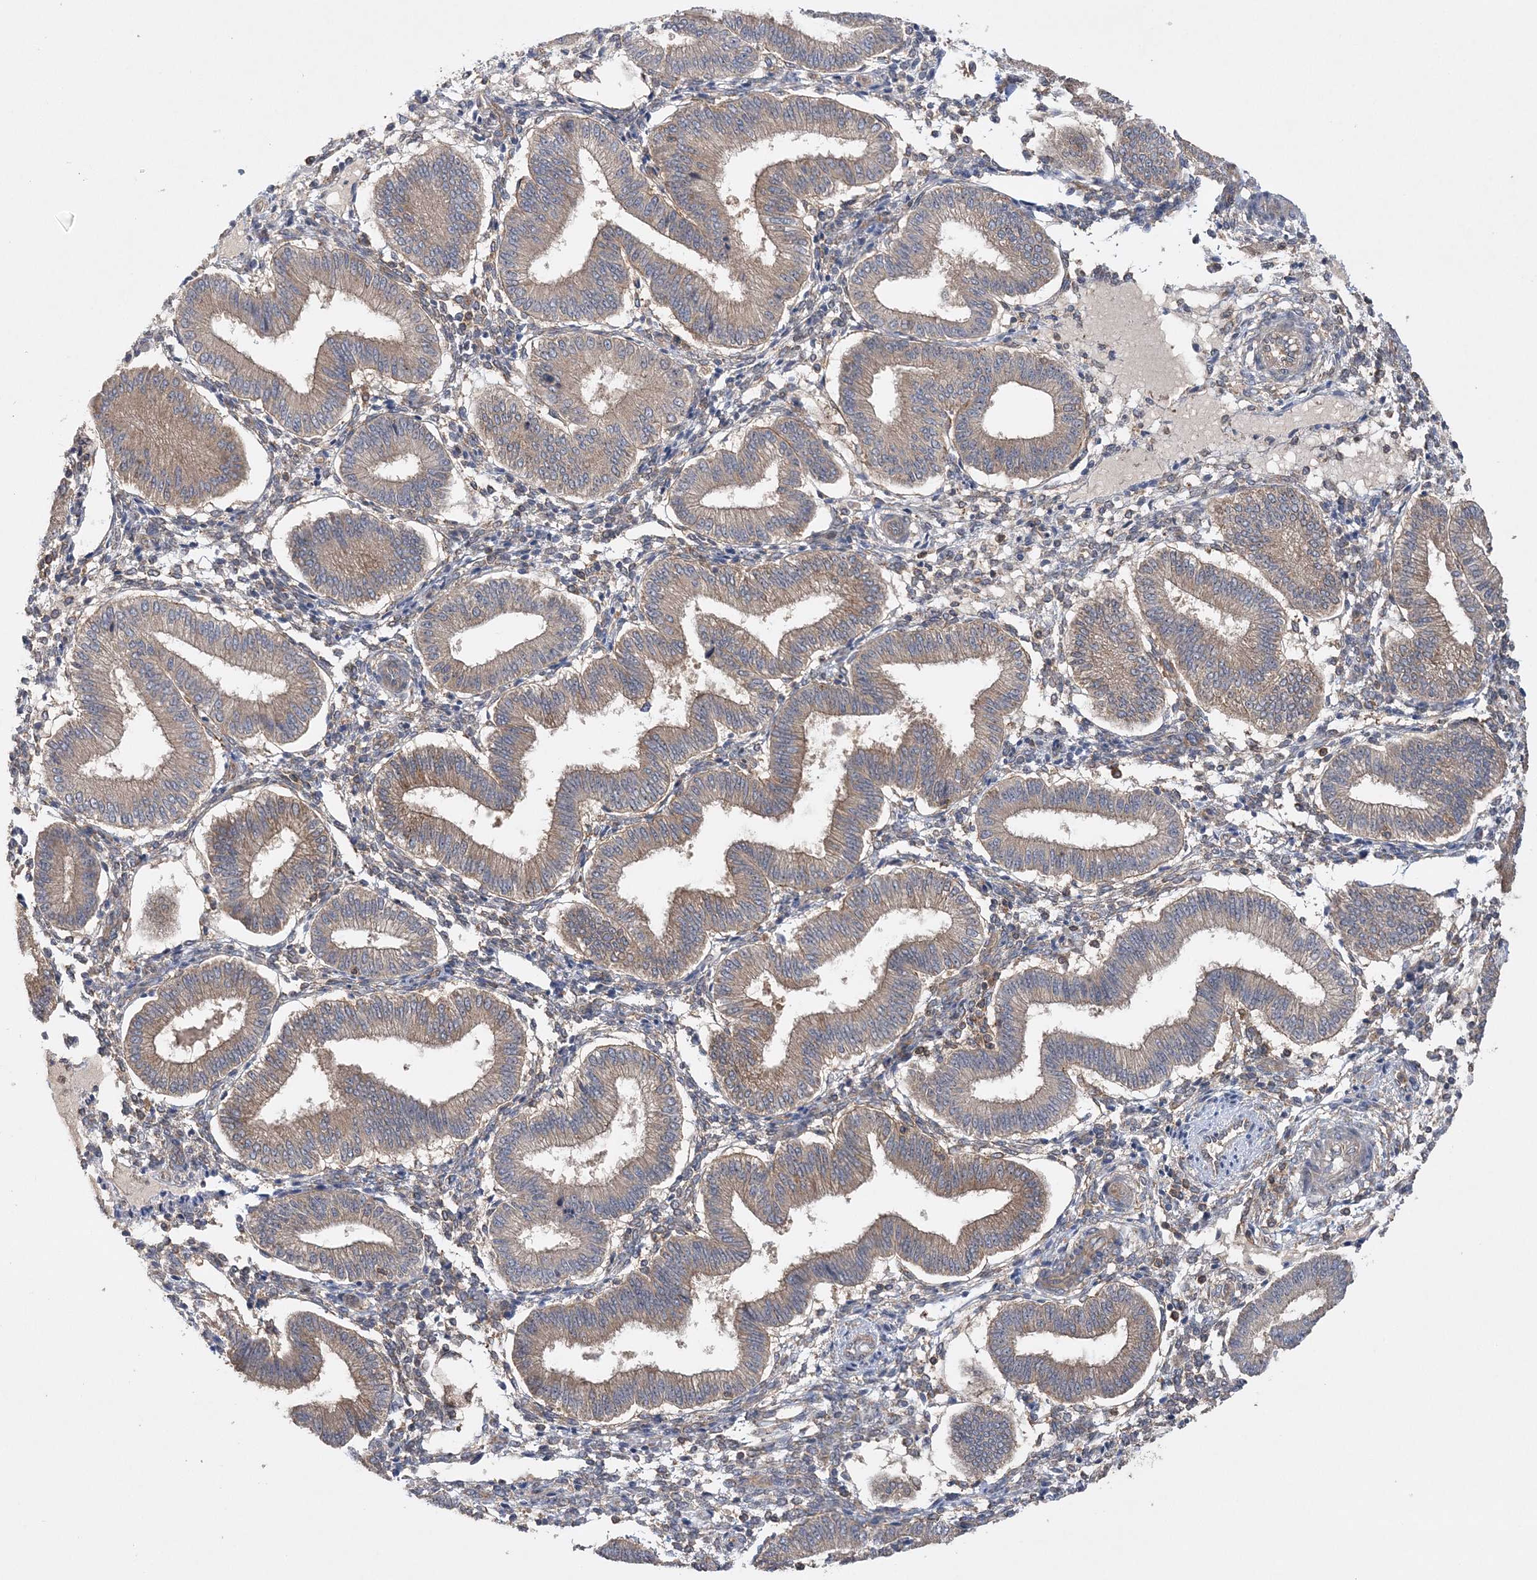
{"staining": {"intensity": "moderate", "quantity": "25%-75%", "location": "cytoplasmic/membranous"}, "tissue": "endometrium", "cell_type": "Cells in endometrial stroma", "image_type": "normal", "snomed": [{"axis": "morphology", "description": "Normal tissue, NOS"}, {"axis": "topography", "description": "Endometrium"}], "caption": "DAB immunohistochemical staining of unremarkable endometrium demonstrates moderate cytoplasmic/membranous protein staining in about 25%-75% of cells in endometrial stroma. The staining was performed using DAB (3,3'-diaminobenzidine) to visualize the protein expression in brown, while the nuclei were stained in blue with hematoxylin (Magnification: 20x).", "gene": "ACAP2", "patient": {"sex": "female", "age": 39}}